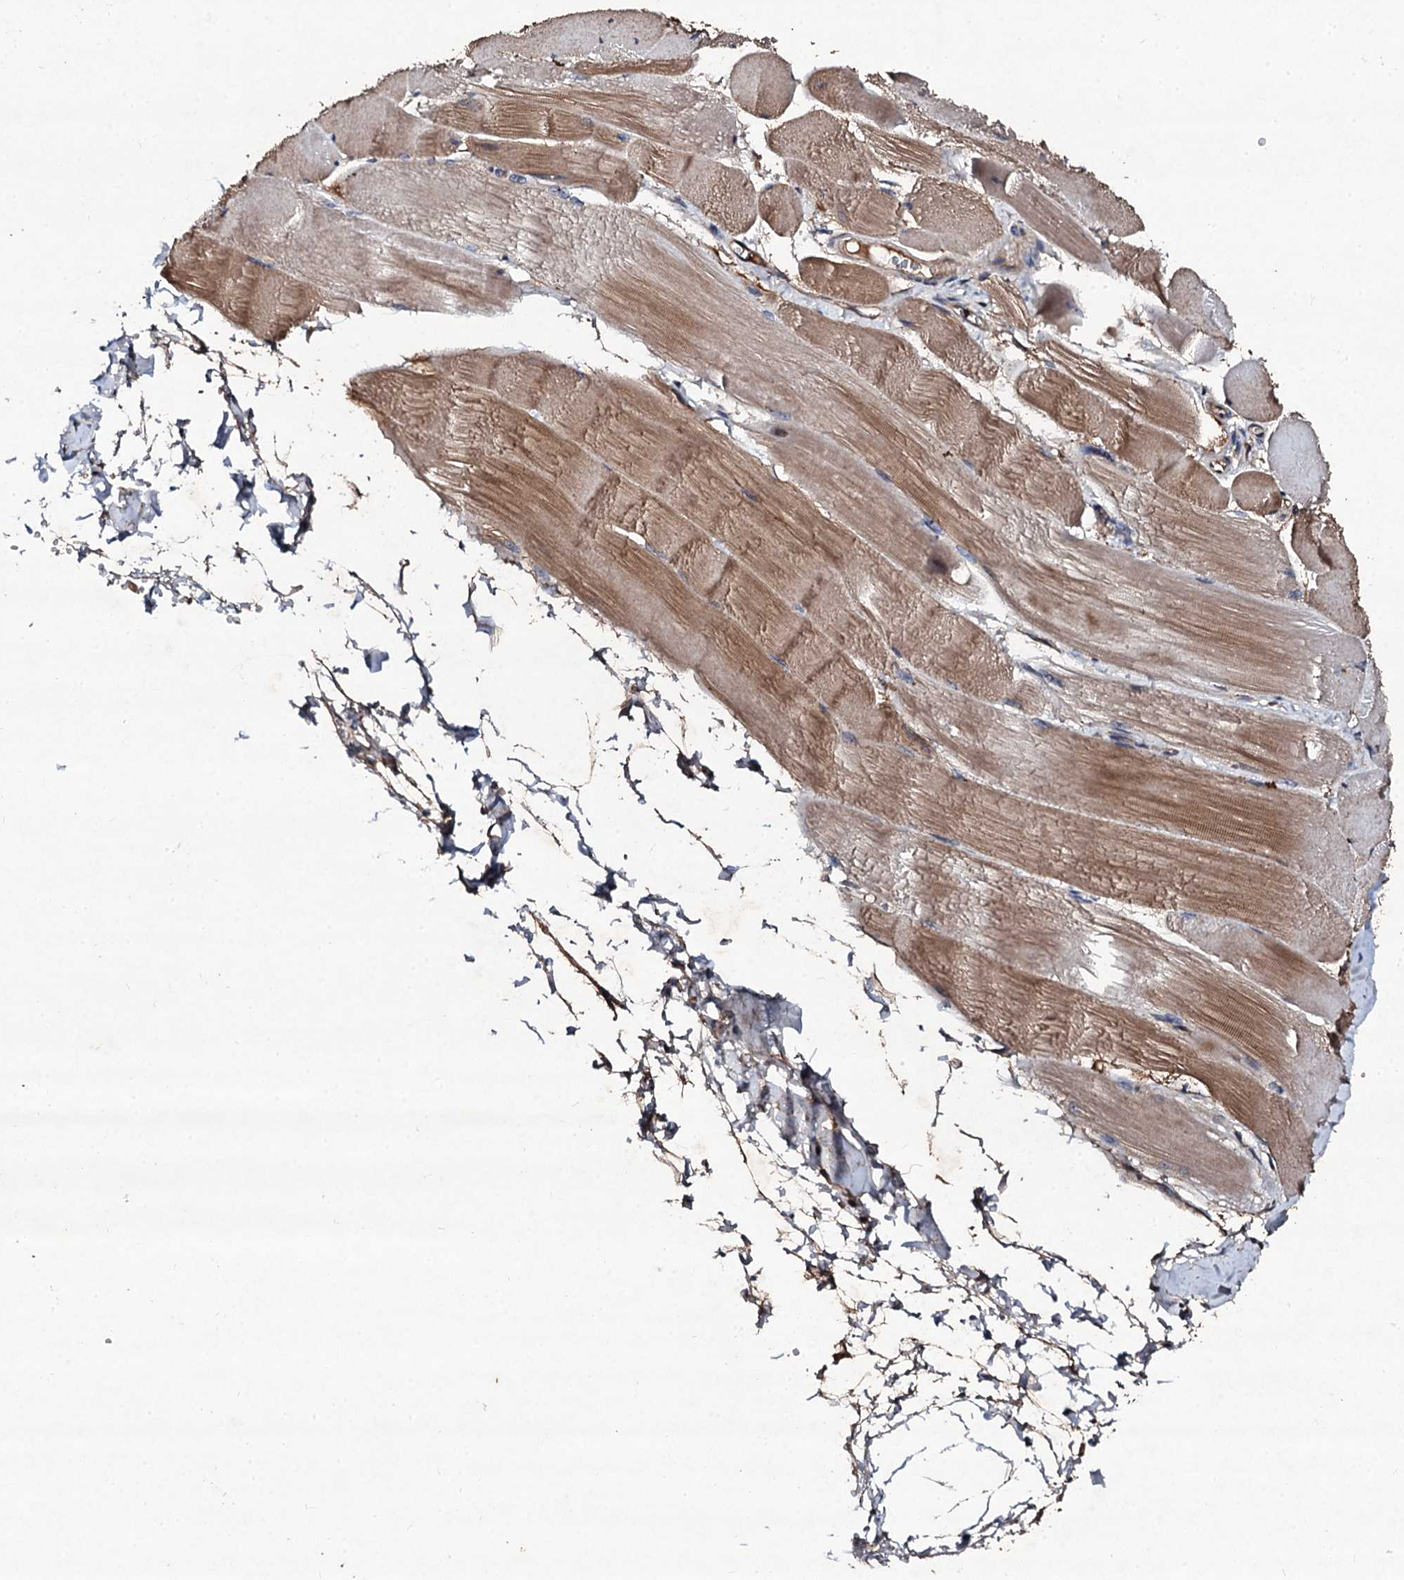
{"staining": {"intensity": "moderate", "quantity": ">75%", "location": "cytoplasmic/membranous"}, "tissue": "skeletal muscle", "cell_type": "Myocytes", "image_type": "normal", "snomed": [{"axis": "morphology", "description": "Normal tissue, NOS"}, {"axis": "morphology", "description": "Basal cell carcinoma"}, {"axis": "topography", "description": "Skeletal muscle"}], "caption": "Immunohistochemistry histopathology image of benign skeletal muscle: skeletal muscle stained using IHC displays medium levels of moderate protein expression localized specifically in the cytoplasmic/membranous of myocytes, appearing as a cytoplasmic/membranous brown color.", "gene": "KERA", "patient": {"sex": "female", "age": 64}}